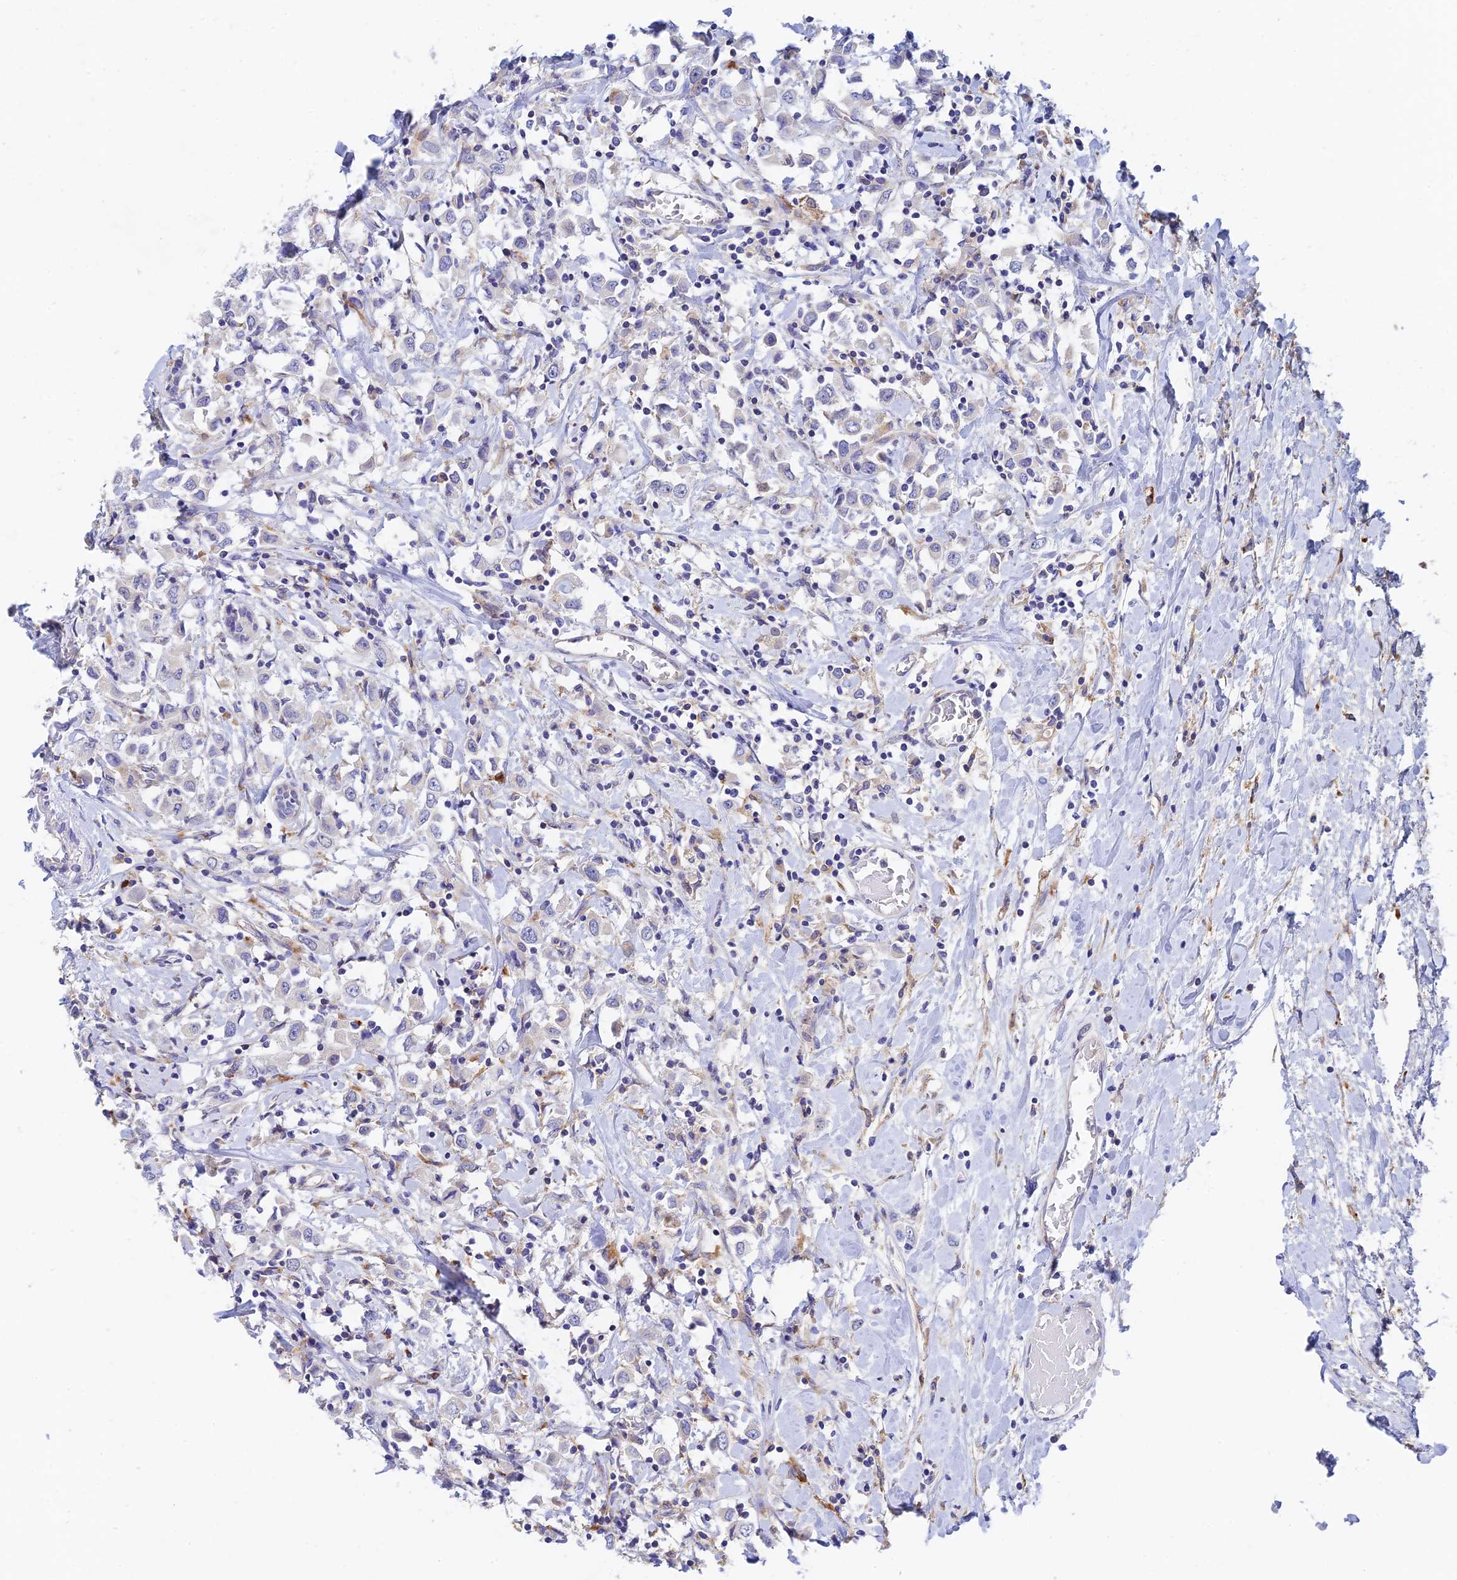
{"staining": {"intensity": "negative", "quantity": "none", "location": "none"}, "tissue": "breast cancer", "cell_type": "Tumor cells", "image_type": "cancer", "snomed": [{"axis": "morphology", "description": "Duct carcinoma"}, {"axis": "topography", "description": "Breast"}], "caption": "A high-resolution micrograph shows IHC staining of breast cancer (infiltrating ductal carcinoma), which exhibits no significant expression in tumor cells.", "gene": "RPGRIP1L", "patient": {"sex": "female", "age": 61}}